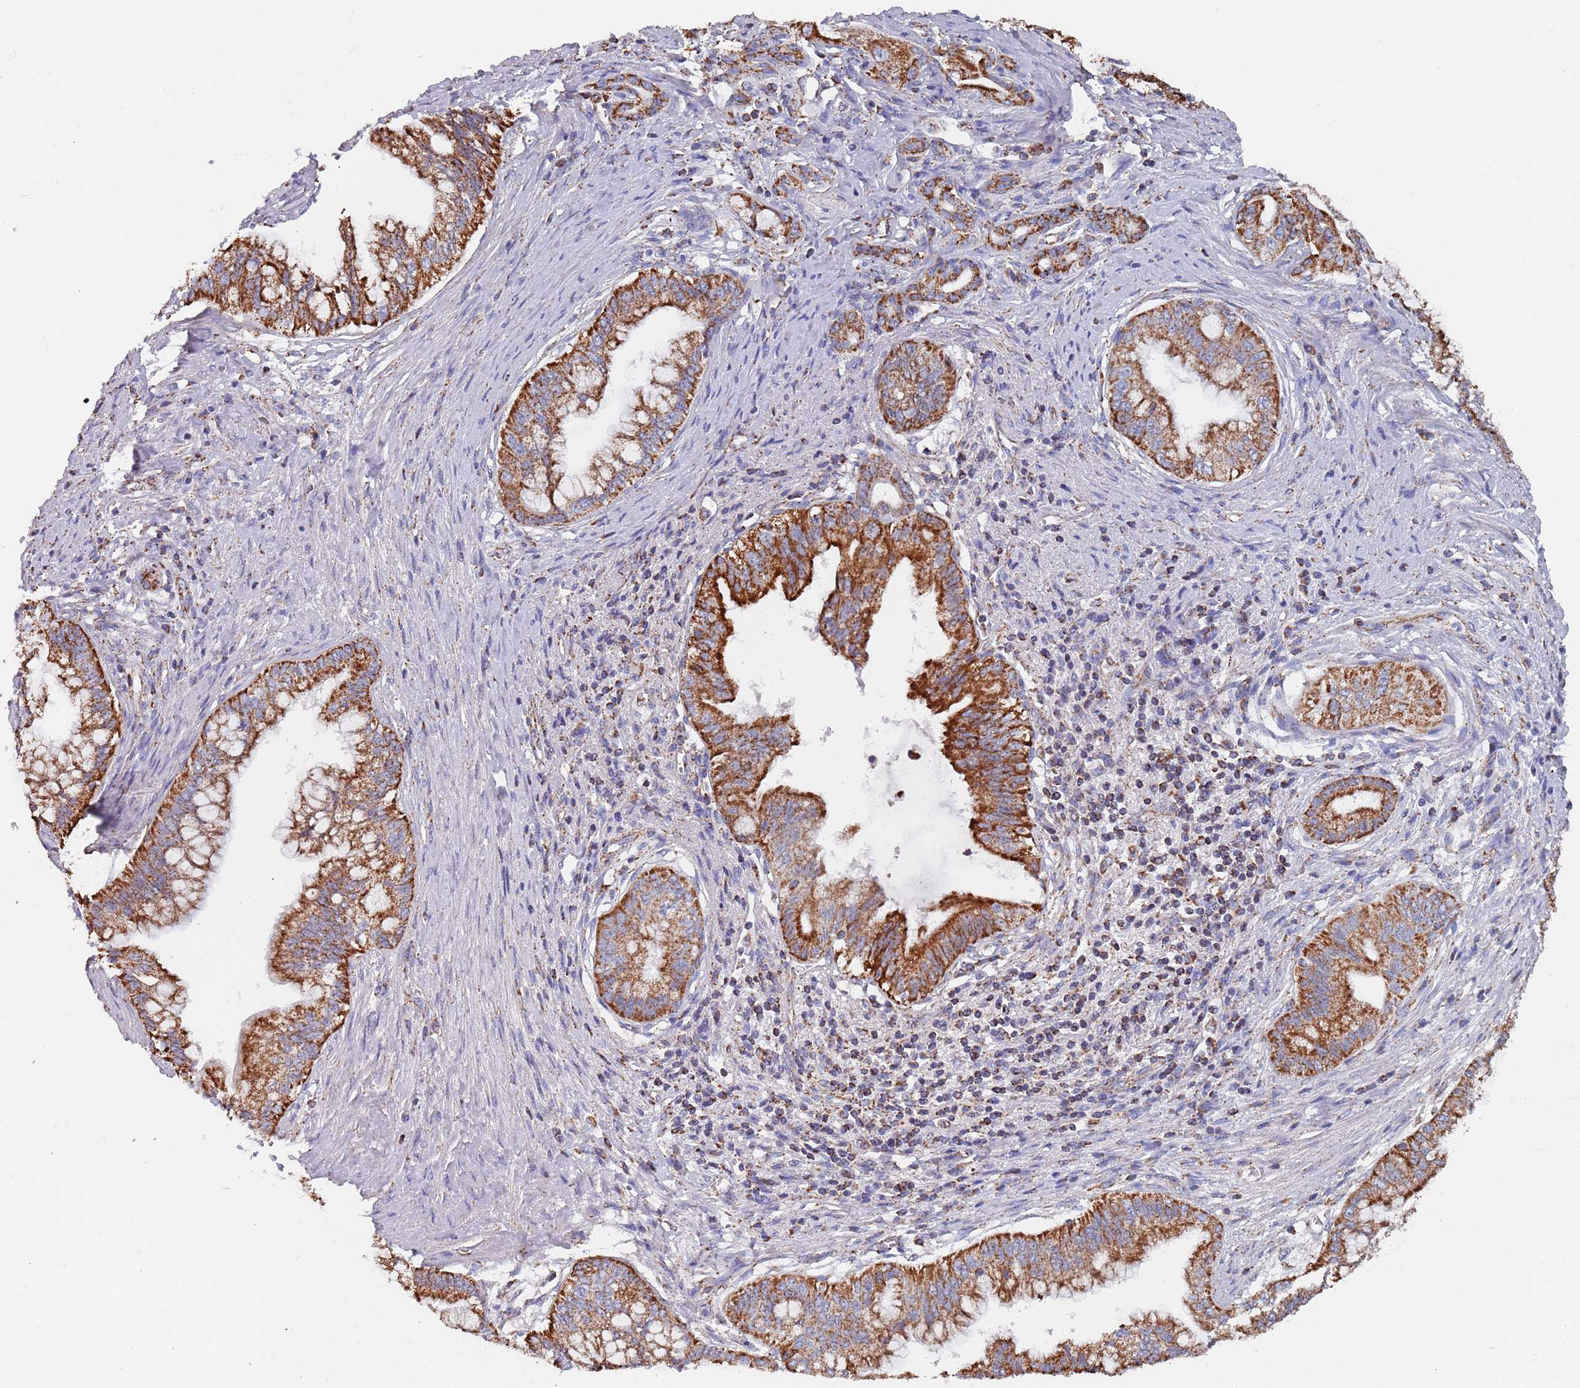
{"staining": {"intensity": "strong", "quantity": ">75%", "location": "cytoplasmic/membranous"}, "tissue": "pancreatic cancer", "cell_type": "Tumor cells", "image_type": "cancer", "snomed": [{"axis": "morphology", "description": "Adenocarcinoma, NOS"}, {"axis": "topography", "description": "Pancreas"}], "caption": "This histopathology image reveals immunohistochemistry staining of adenocarcinoma (pancreatic), with high strong cytoplasmic/membranous expression in approximately >75% of tumor cells.", "gene": "PGP", "patient": {"sex": "male", "age": 46}}